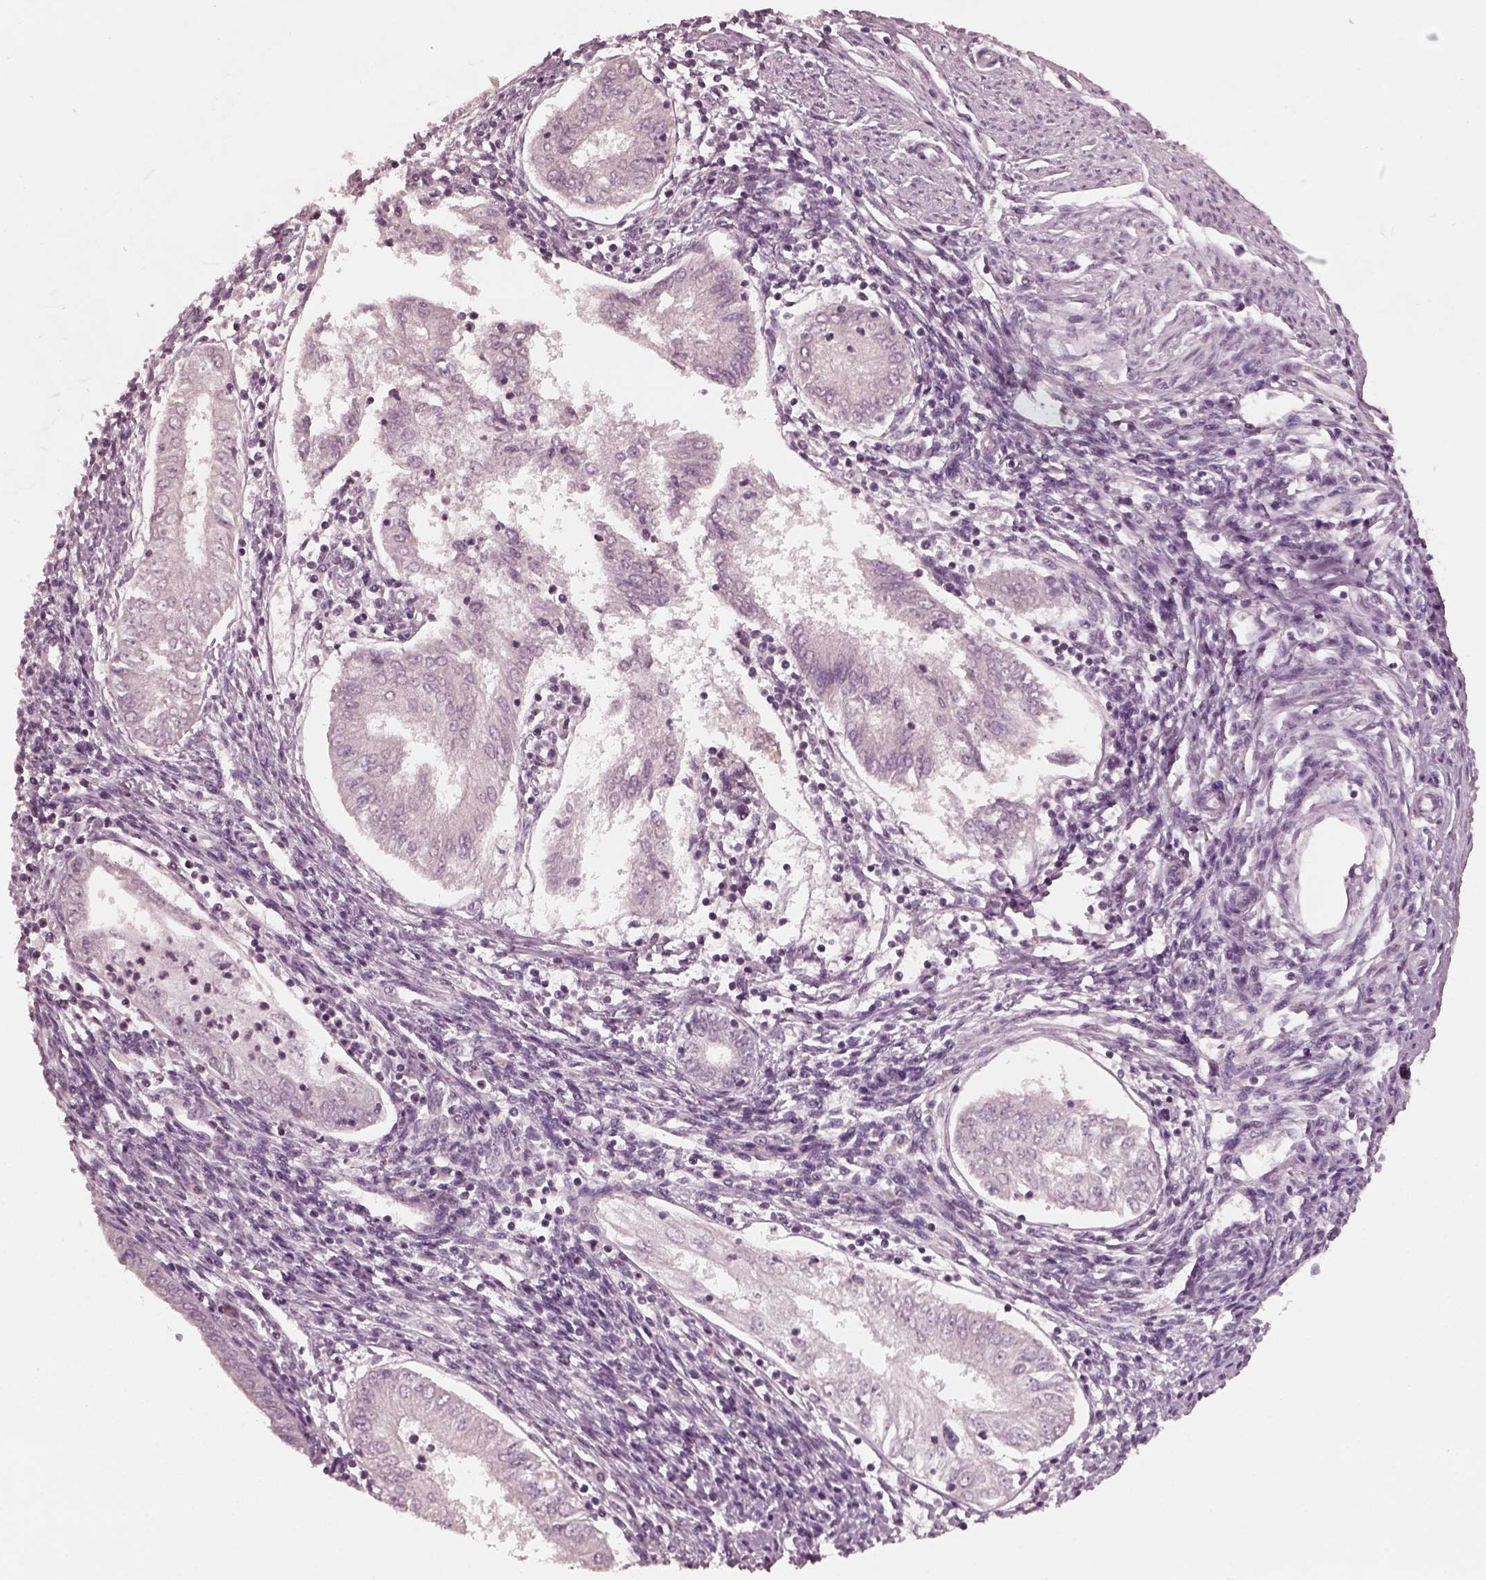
{"staining": {"intensity": "negative", "quantity": "none", "location": "none"}, "tissue": "endometrial cancer", "cell_type": "Tumor cells", "image_type": "cancer", "snomed": [{"axis": "morphology", "description": "Adenocarcinoma, NOS"}, {"axis": "topography", "description": "Endometrium"}], "caption": "Immunohistochemistry (IHC) of endometrial cancer (adenocarcinoma) reveals no expression in tumor cells.", "gene": "RGS7", "patient": {"sex": "female", "age": 68}}